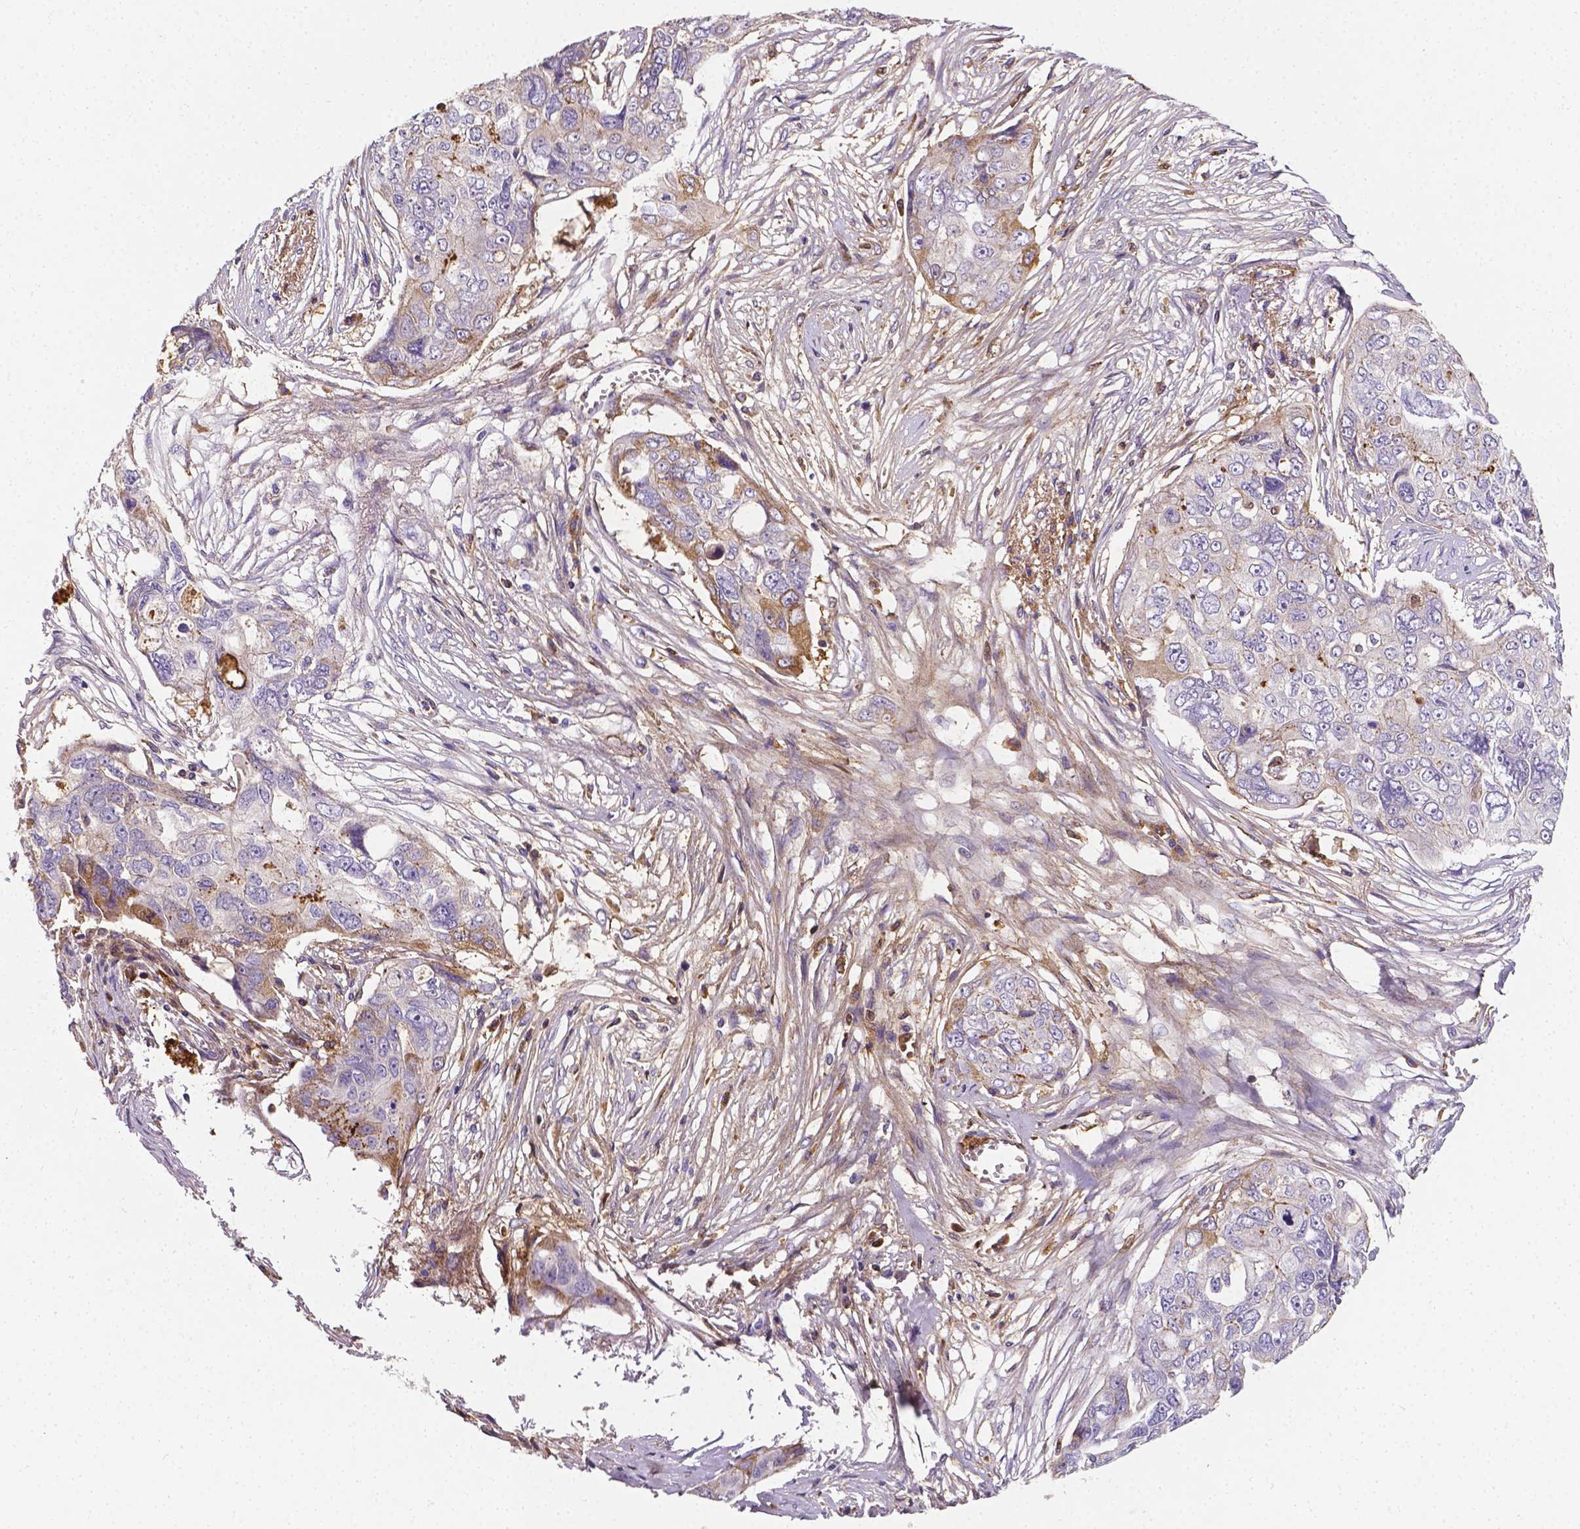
{"staining": {"intensity": "moderate", "quantity": "<25%", "location": "cytoplasmic/membranous"}, "tissue": "ovarian cancer", "cell_type": "Tumor cells", "image_type": "cancer", "snomed": [{"axis": "morphology", "description": "Carcinoma, endometroid"}, {"axis": "topography", "description": "Ovary"}], "caption": "Approximately <25% of tumor cells in human ovarian cancer exhibit moderate cytoplasmic/membranous protein staining as visualized by brown immunohistochemical staining.", "gene": "APOE", "patient": {"sex": "female", "age": 70}}